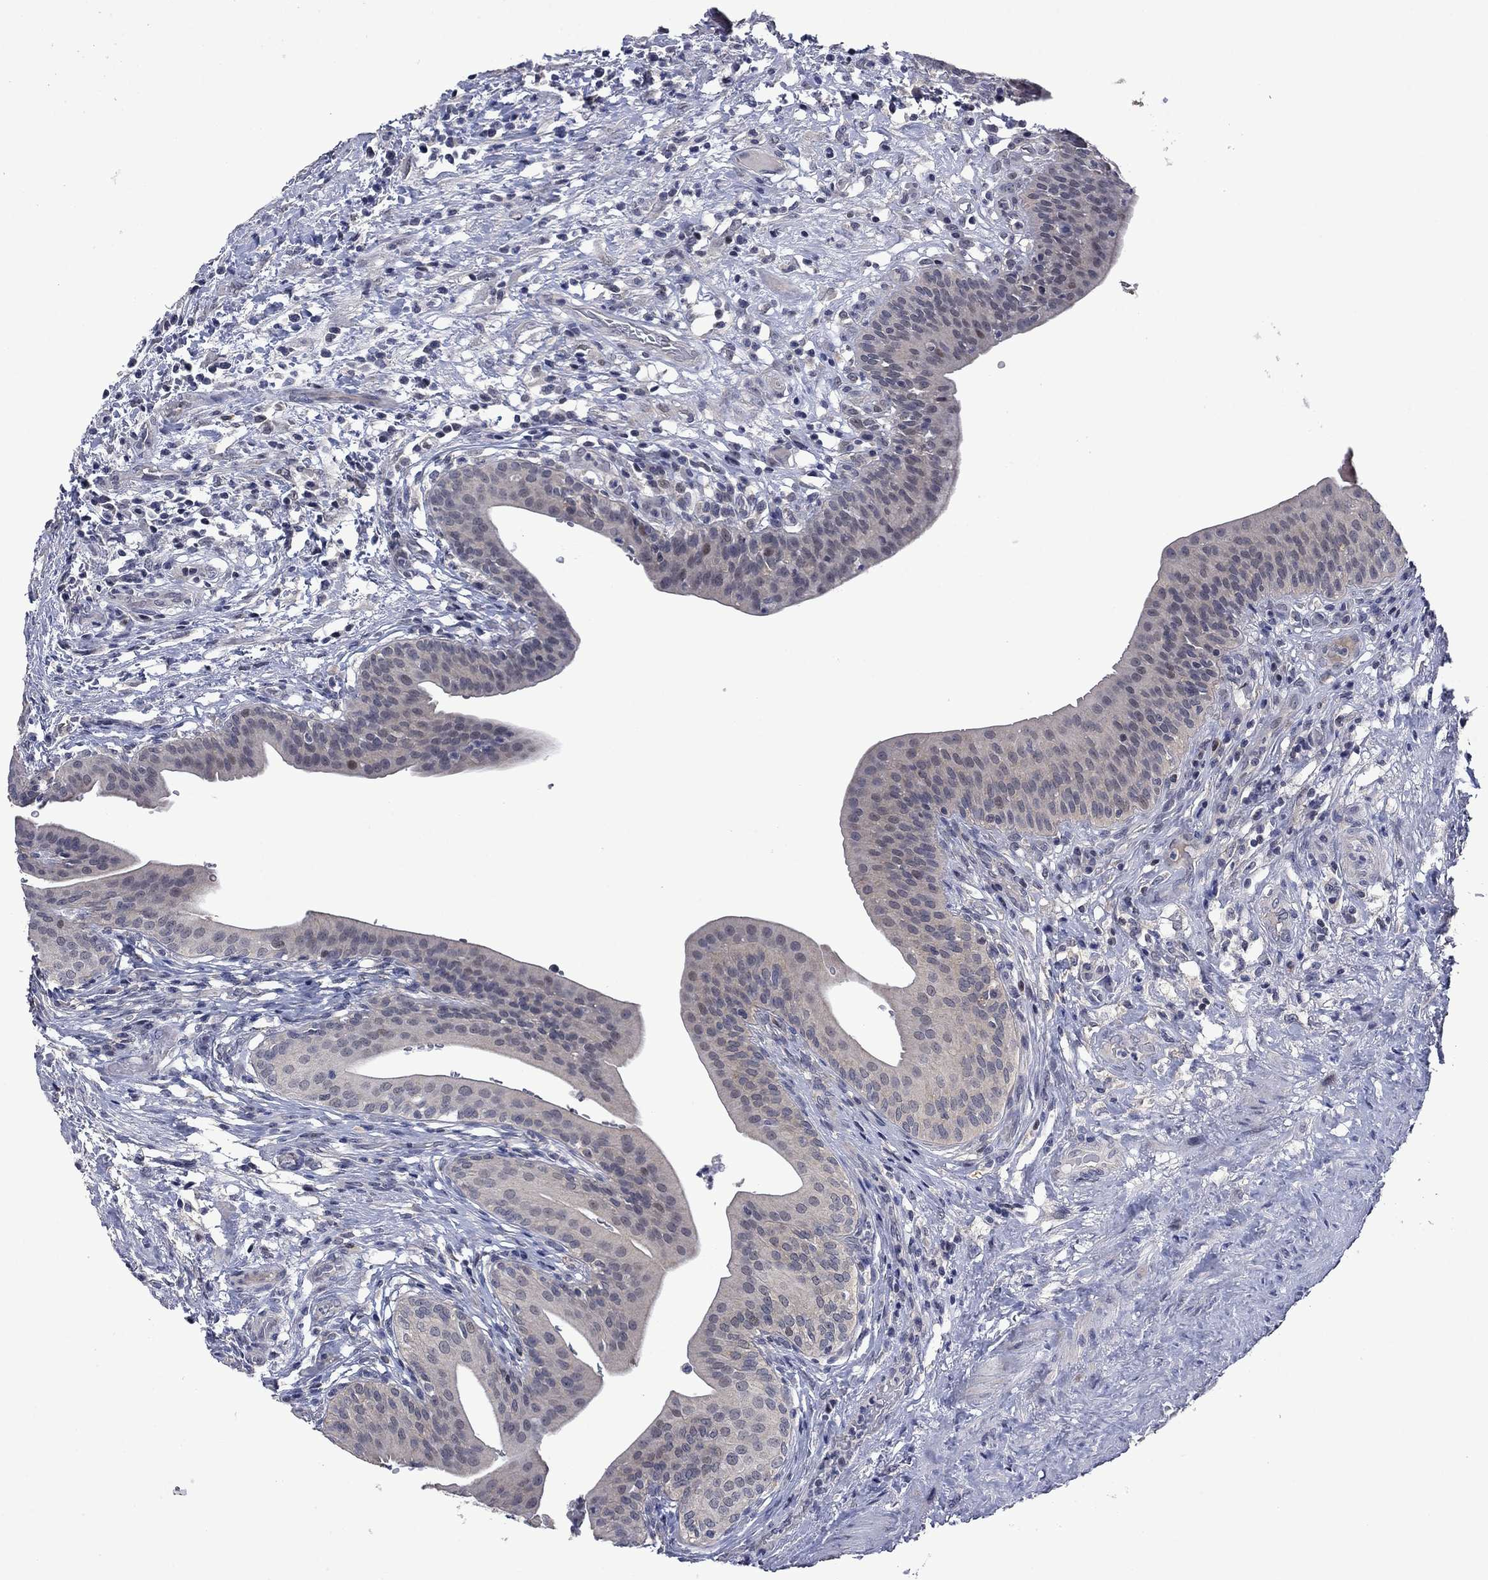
{"staining": {"intensity": "moderate", "quantity": "<25%", "location": "cytoplasmic/membranous"}, "tissue": "urinary bladder", "cell_type": "Urothelial cells", "image_type": "normal", "snomed": [{"axis": "morphology", "description": "Normal tissue, NOS"}, {"axis": "topography", "description": "Urinary bladder"}], "caption": "Brown immunohistochemical staining in normal human urinary bladder reveals moderate cytoplasmic/membranous expression in approximately <25% of urothelial cells.", "gene": "PHKA1", "patient": {"sex": "male", "age": 66}}